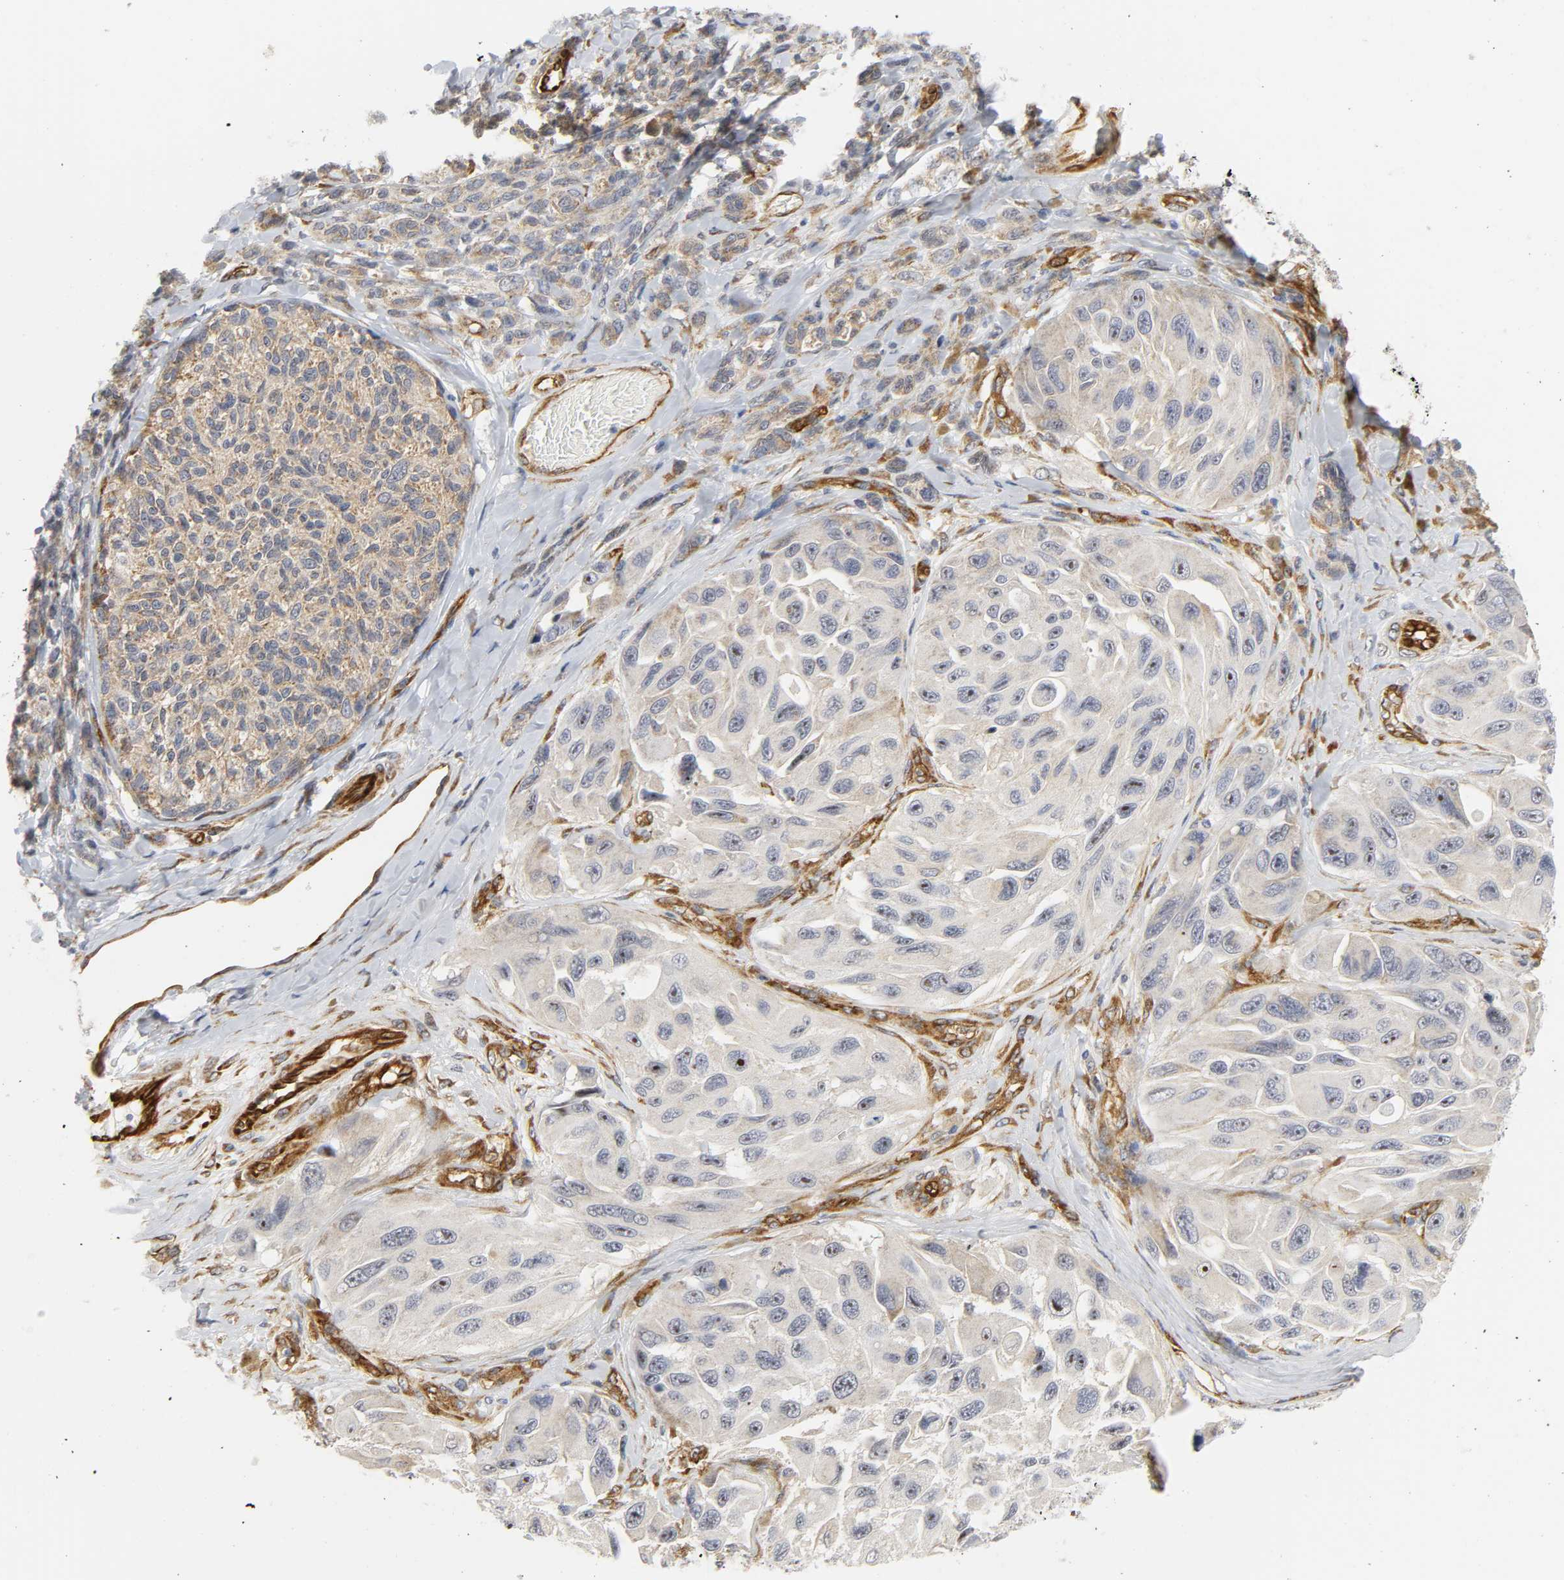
{"staining": {"intensity": "negative", "quantity": "none", "location": "none"}, "tissue": "melanoma", "cell_type": "Tumor cells", "image_type": "cancer", "snomed": [{"axis": "morphology", "description": "Malignant melanoma, NOS"}, {"axis": "topography", "description": "Skin"}], "caption": "There is no significant staining in tumor cells of melanoma.", "gene": "DOCK1", "patient": {"sex": "female", "age": 73}}